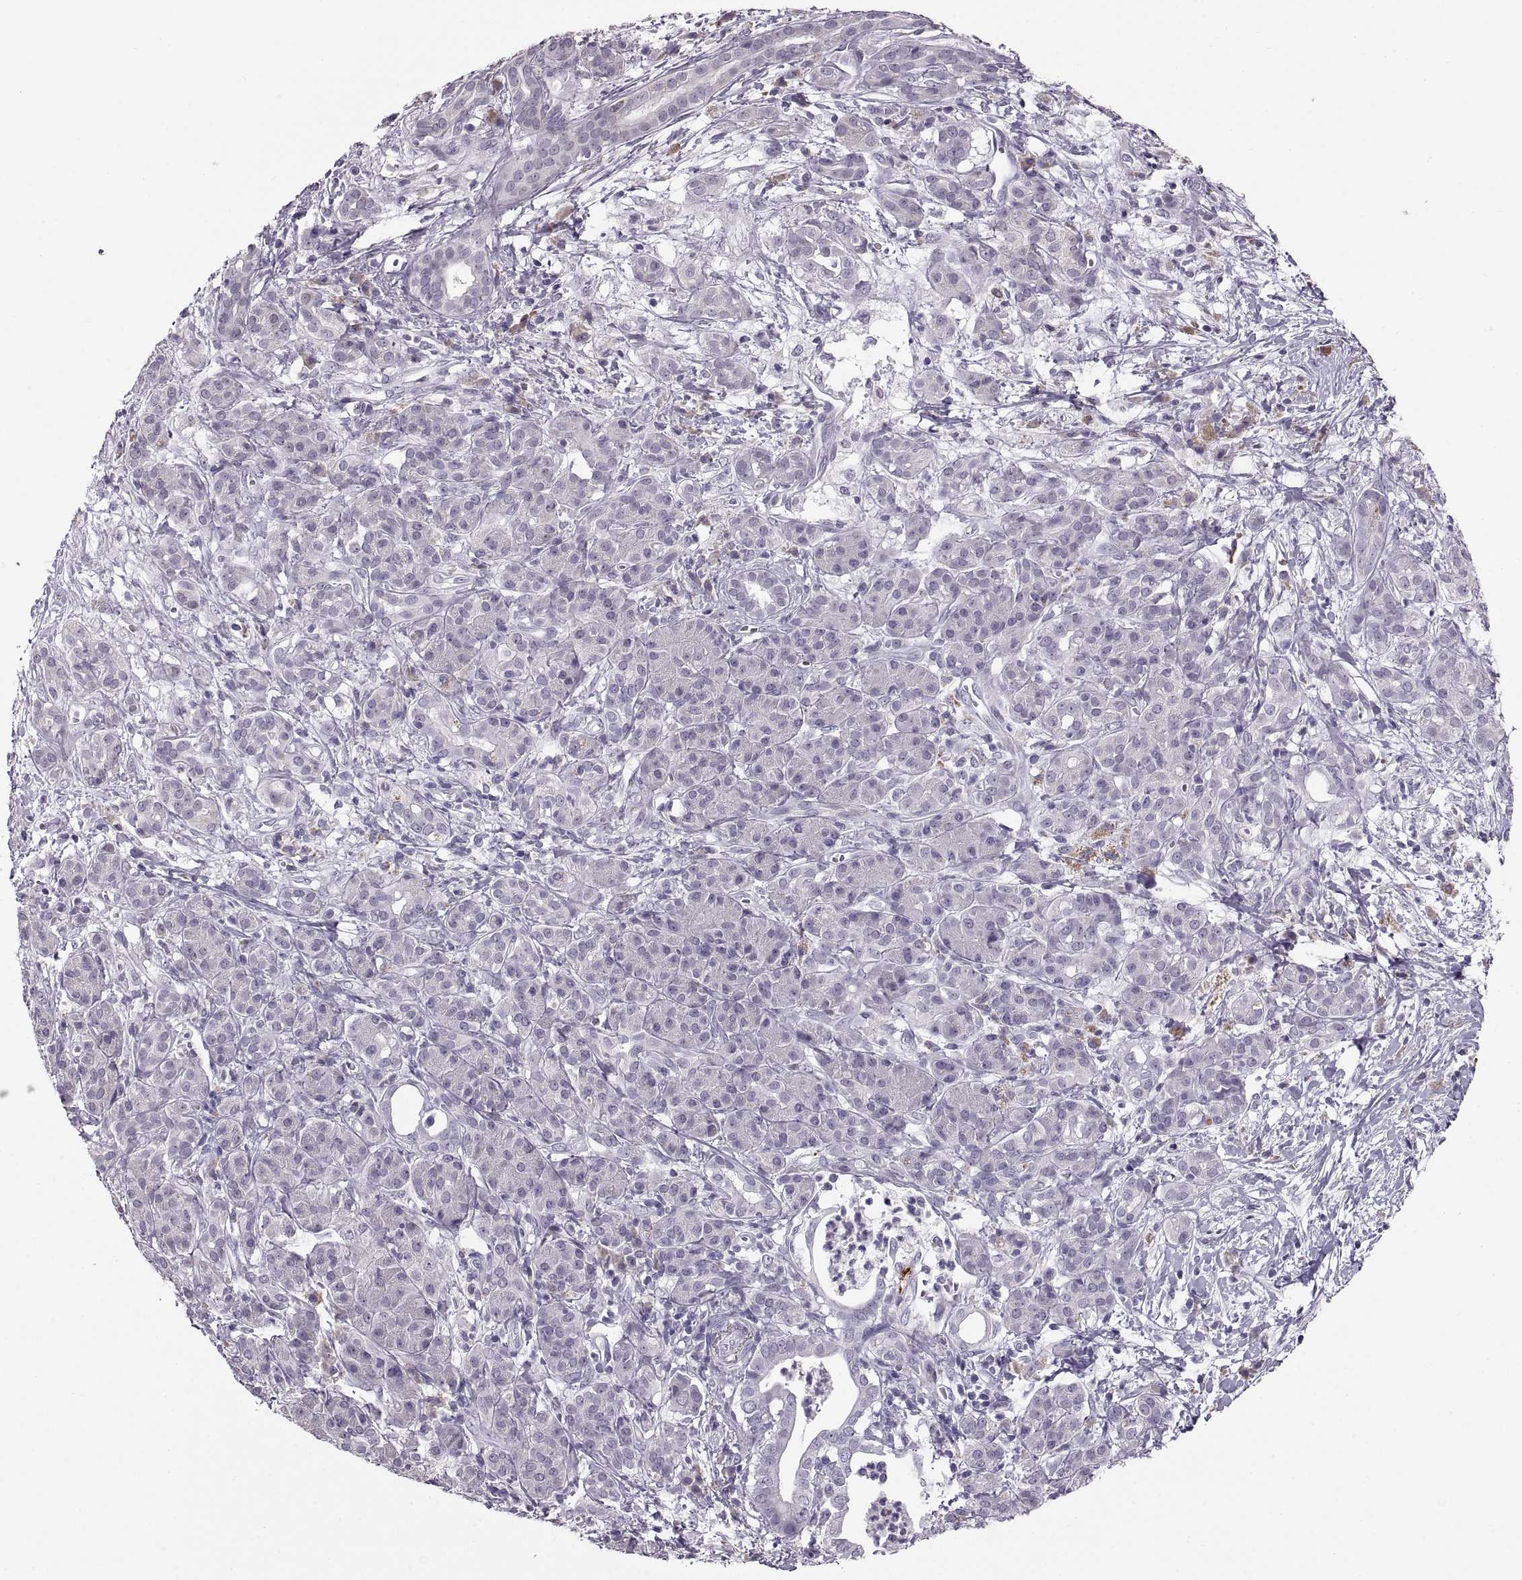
{"staining": {"intensity": "negative", "quantity": "none", "location": "none"}, "tissue": "pancreatic cancer", "cell_type": "Tumor cells", "image_type": "cancer", "snomed": [{"axis": "morphology", "description": "Adenocarcinoma, NOS"}, {"axis": "topography", "description": "Pancreas"}], "caption": "Image shows no protein staining in tumor cells of pancreatic cancer tissue.", "gene": "MAGEB18", "patient": {"sex": "male", "age": 61}}